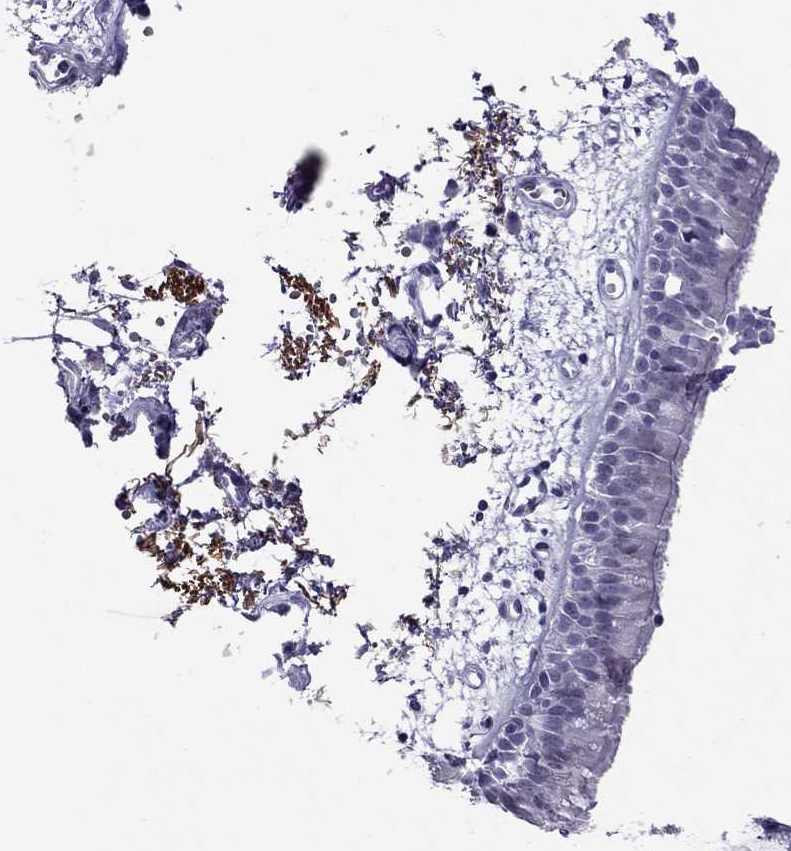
{"staining": {"intensity": "weak", "quantity": "<25%", "location": "cytoplasmic/membranous"}, "tissue": "bronchus", "cell_type": "Respiratory epithelial cells", "image_type": "normal", "snomed": [{"axis": "morphology", "description": "Normal tissue, NOS"}, {"axis": "morphology", "description": "Squamous cell carcinoma, NOS"}, {"axis": "topography", "description": "Cartilage tissue"}, {"axis": "topography", "description": "Bronchus"}, {"axis": "topography", "description": "Lung"}], "caption": "This is an IHC histopathology image of normal bronchus. There is no expression in respiratory epithelial cells.", "gene": "MYLK3", "patient": {"sex": "male", "age": 66}}